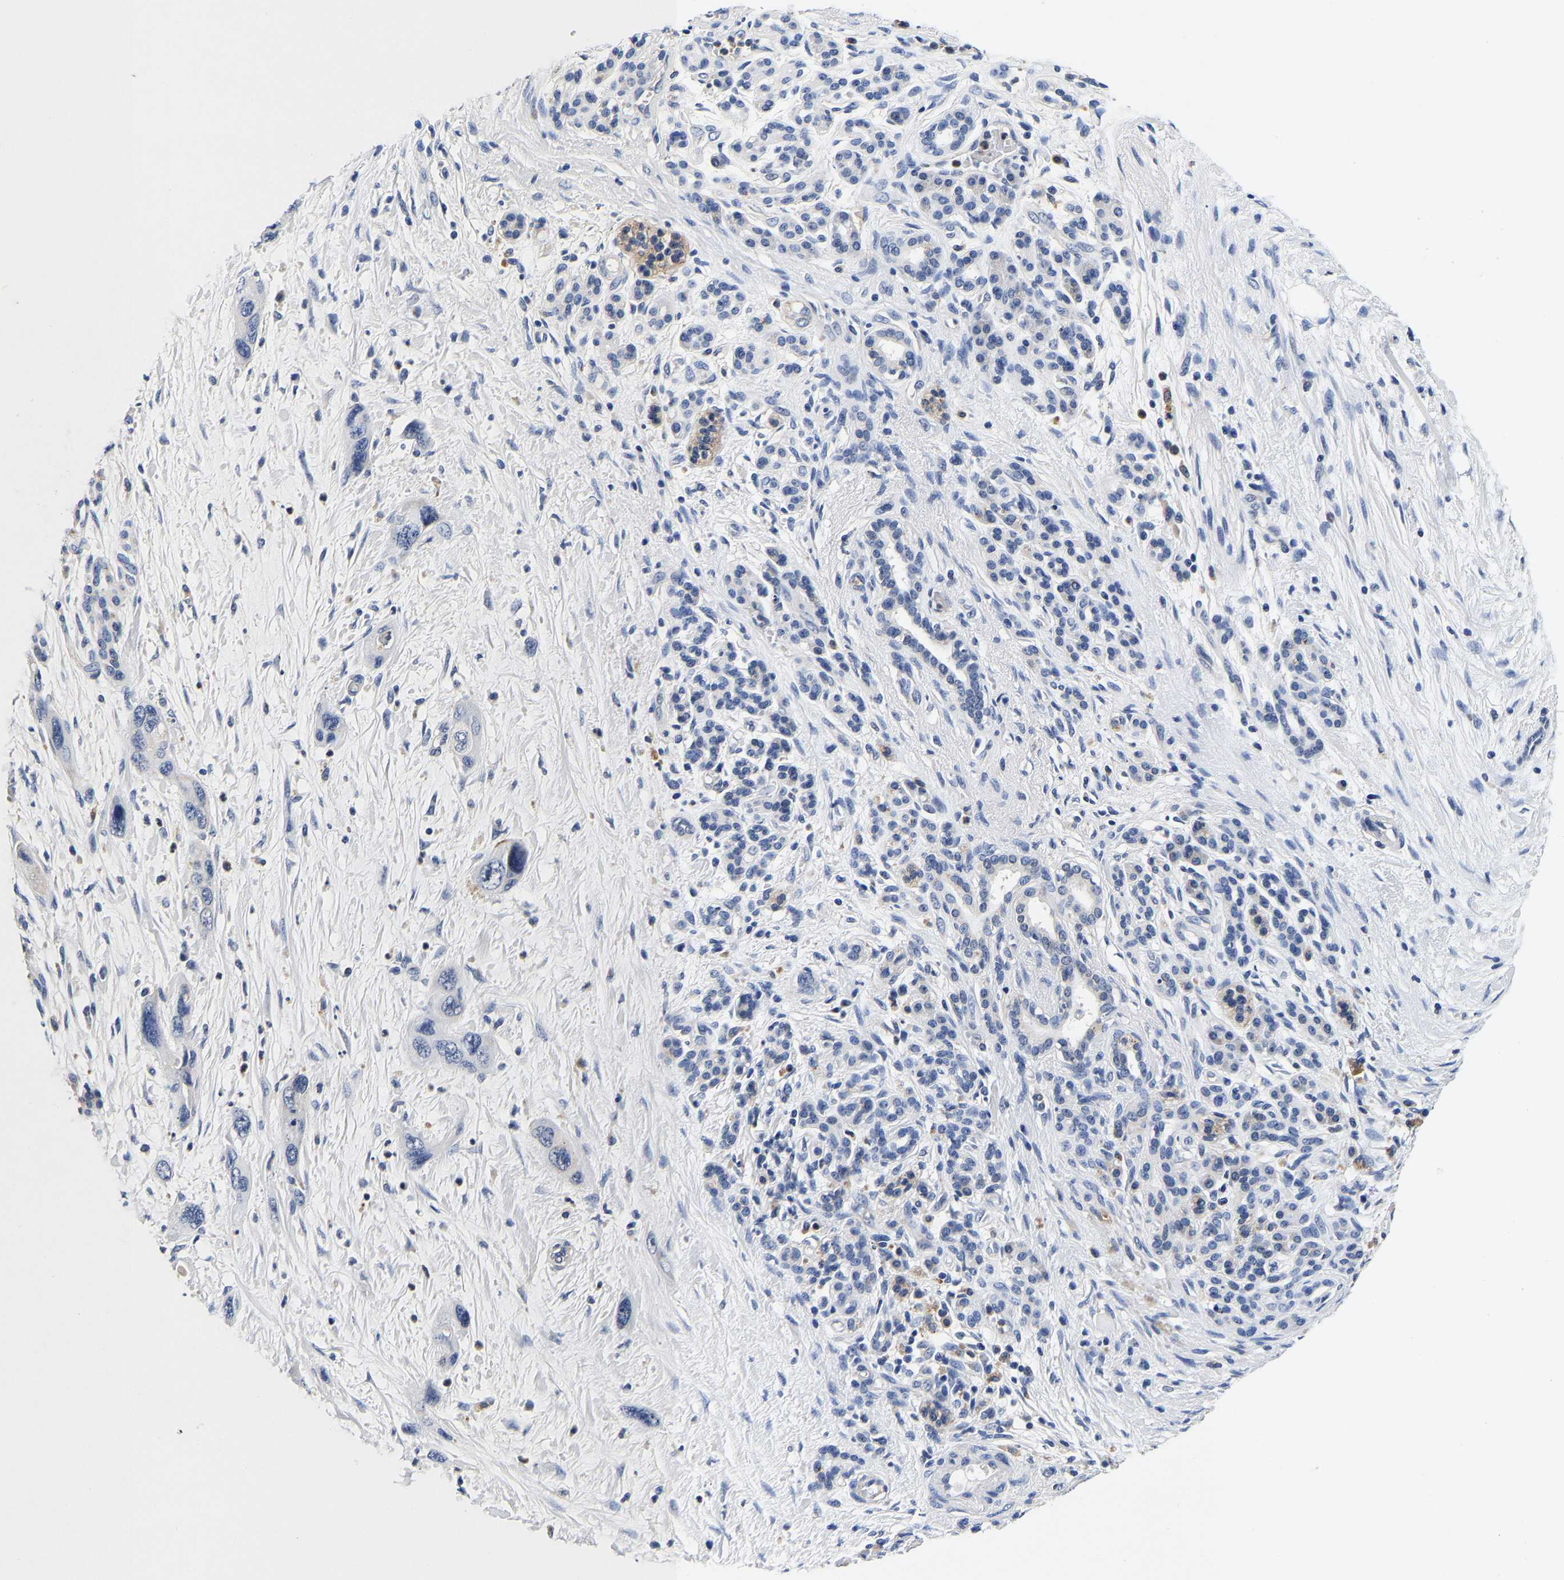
{"staining": {"intensity": "negative", "quantity": "none", "location": "none"}, "tissue": "pancreatic cancer", "cell_type": "Tumor cells", "image_type": "cancer", "snomed": [{"axis": "morphology", "description": "Adenocarcinoma, NOS"}, {"axis": "topography", "description": "Pancreas"}], "caption": "This image is of adenocarcinoma (pancreatic) stained with immunohistochemistry to label a protein in brown with the nuclei are counter-stained blue. There is no staining in tumor cells. (DAB (3,3'-diaminobenzidine) immunohistochemistry, high magnification).", "gene": "GRN", "patient": {"sex": "female", "age": 70}}